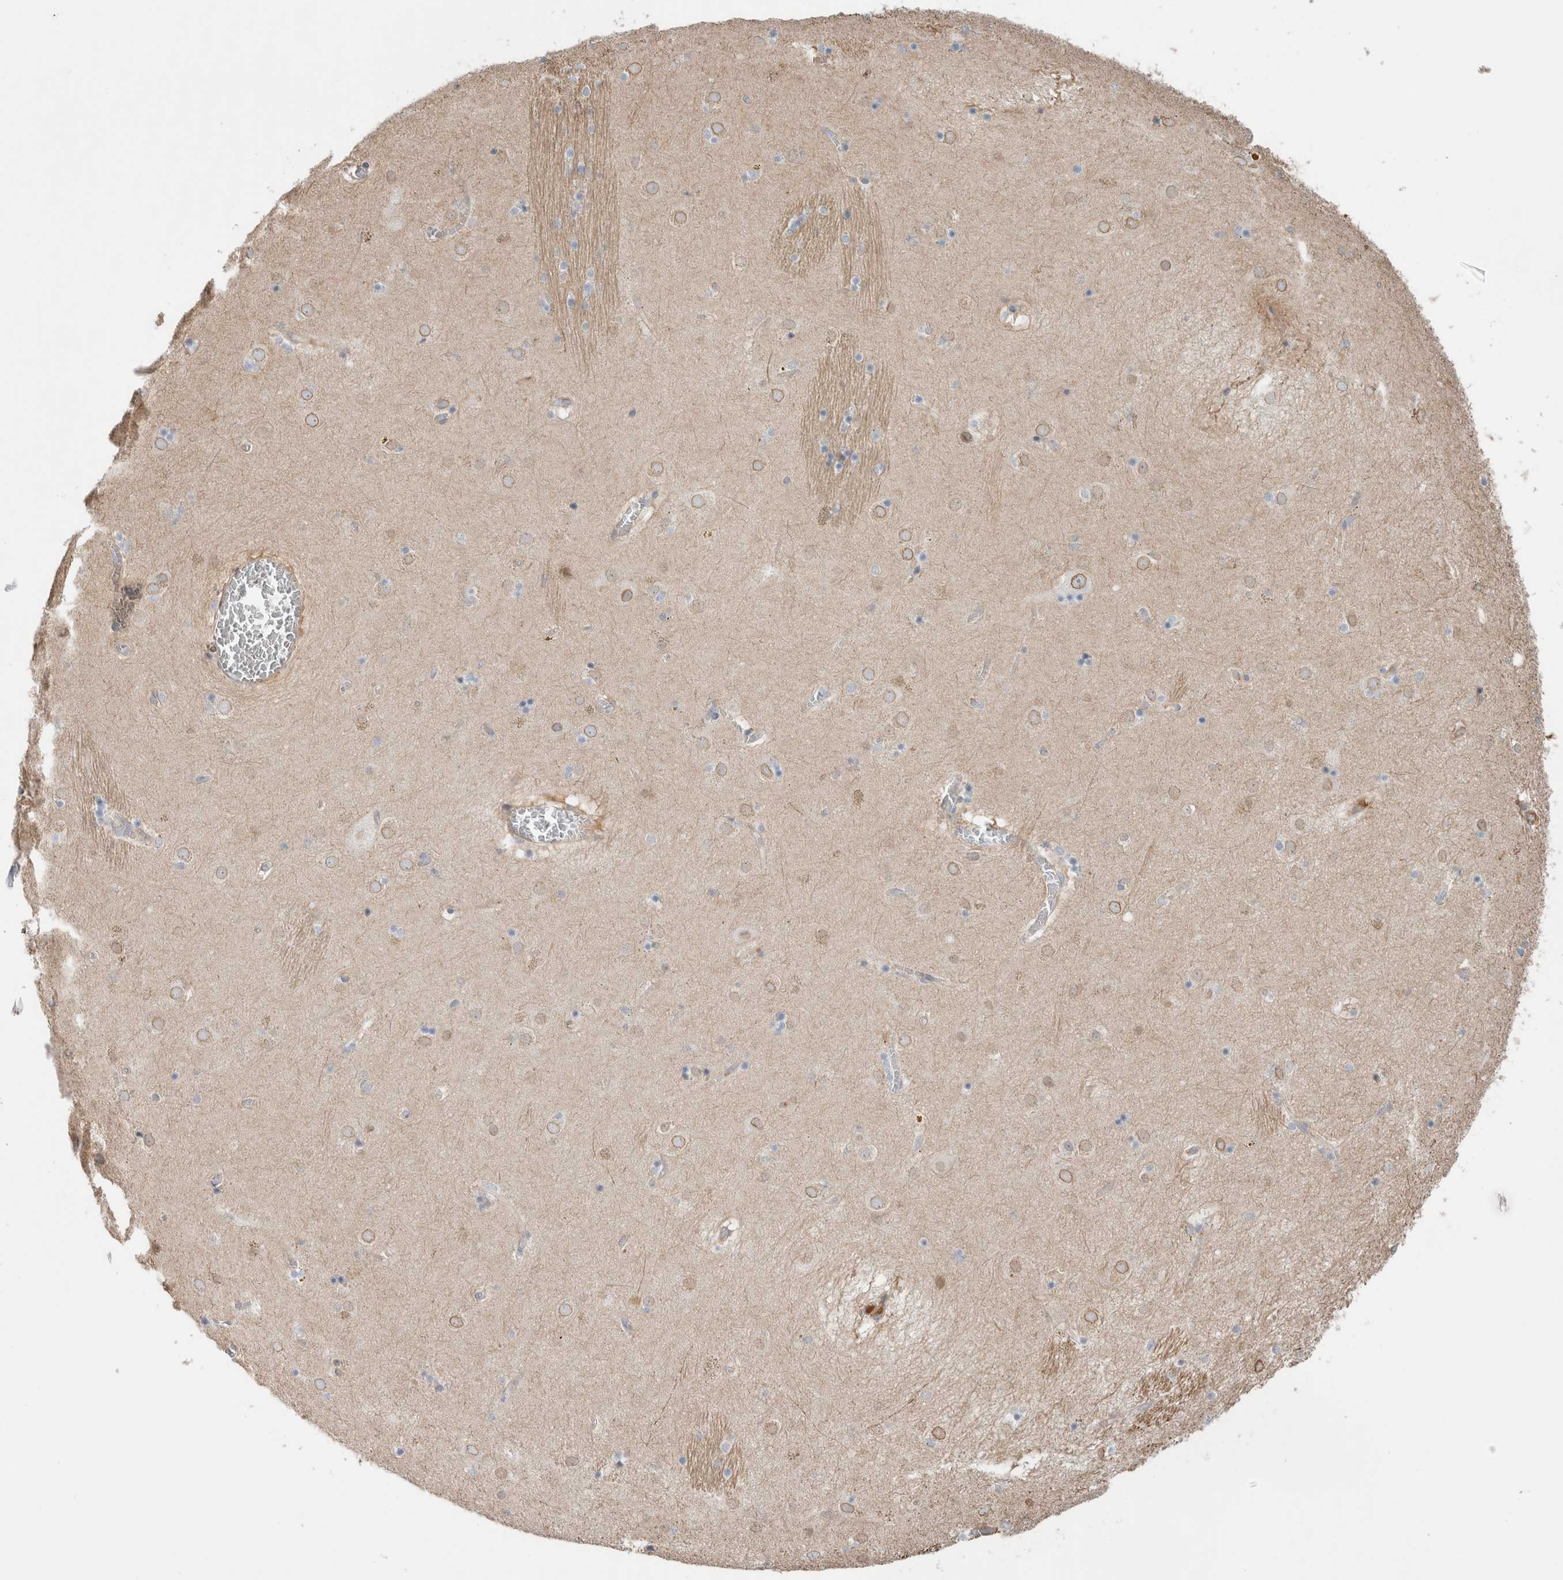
{"staining": {"intensity": "negative", "quantity": "none", "location": "none"}, "tissue": "caudate", "cell_type": "Glial cells", "image_type": "normal", "snomed": [{"axis": "morphology", "description": "Normal tissue, NOS"}, {"axis": "topography", "description": "Lateral ventricle wall"}], "caption": "IHC photomicrograph of normal caudate: human caudate stained with DAB (3,3'-diaminobenzidine) reveals no significant protein staining in glial cells.", "gene": "CFI", "patient": {"sex": "male", "age": 70}}